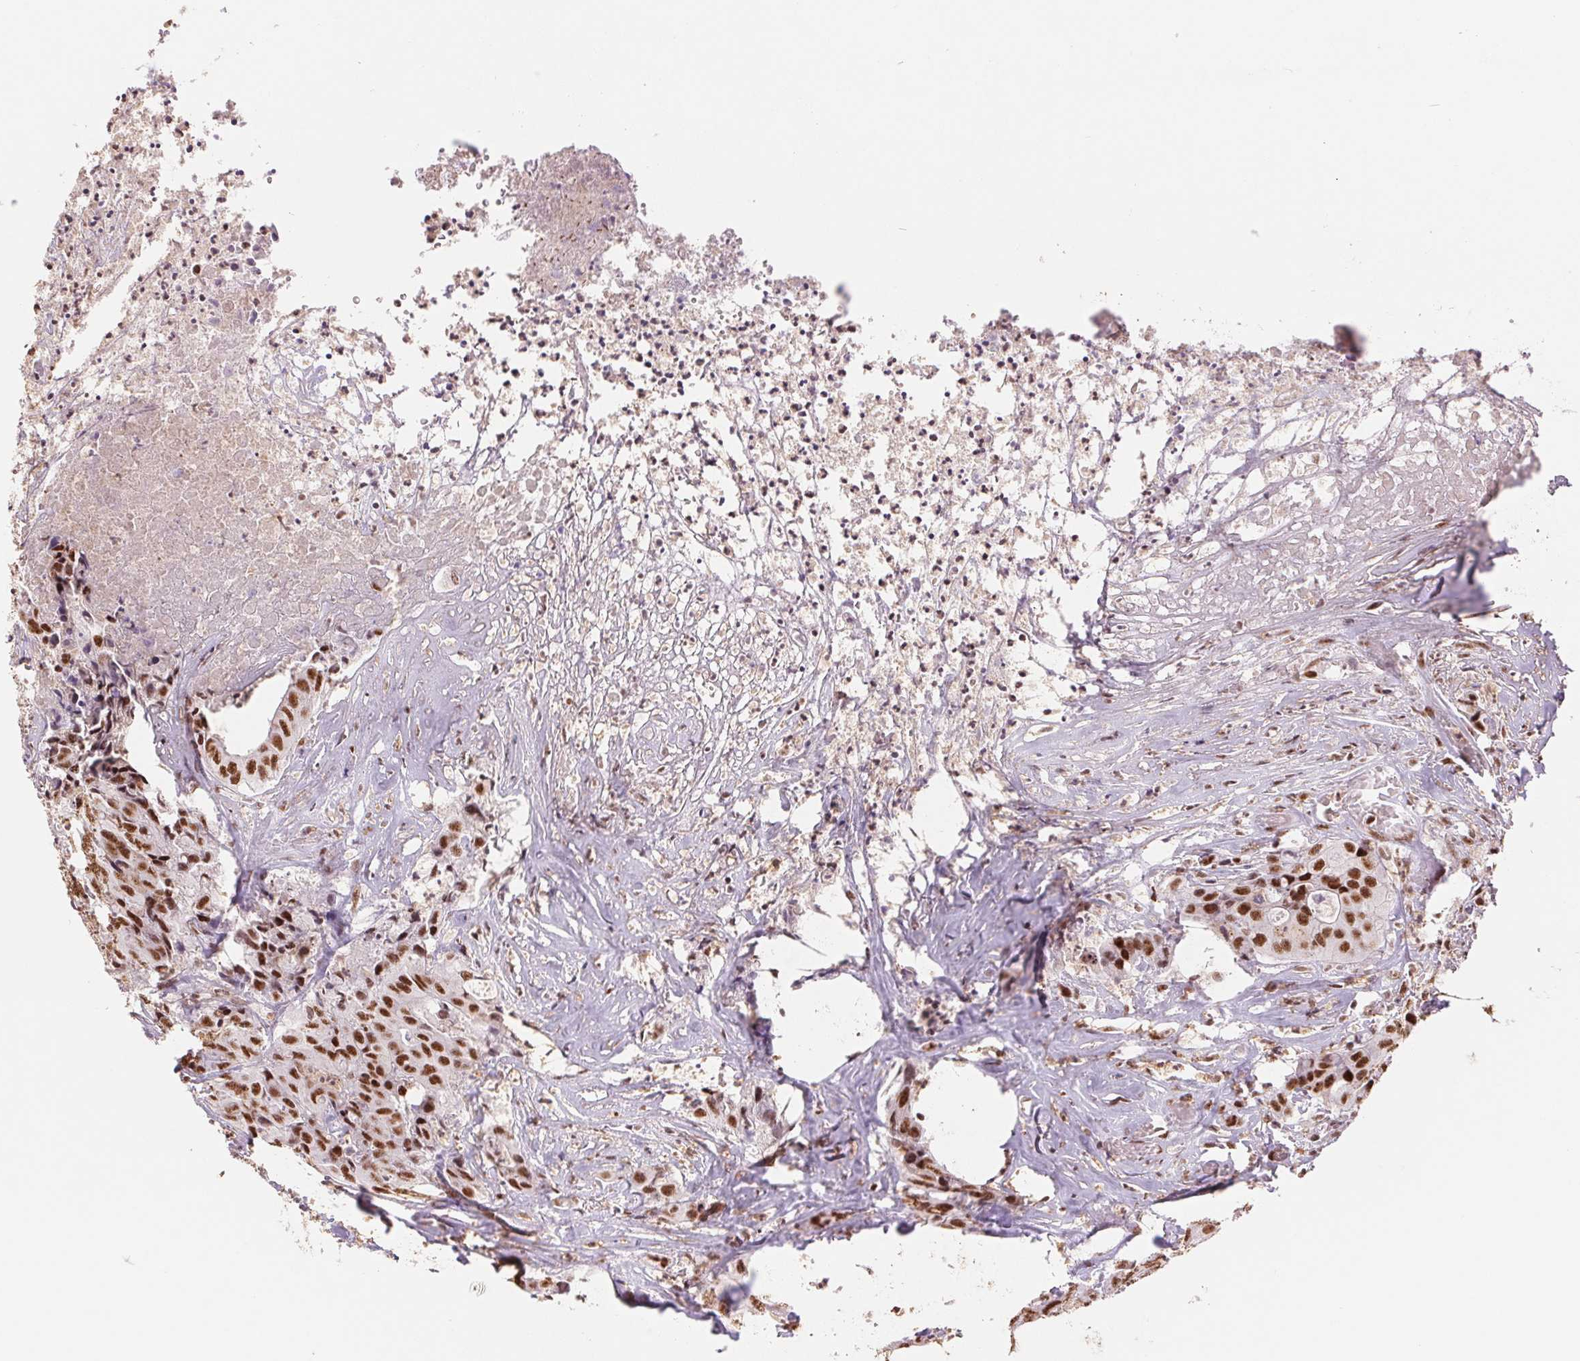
{"staining": {"intensity": "strong", "quantity": ">75%", "location": "nuclear"}, "tissue": "colorectal cancer", "cell_type": "Tumor cells", "image_type": "cancer", "snomed": [{"axis": "morphology", "description": "Adenocarcinoma, NOS"}, {"axis": "topography", "description": "Rectum"}], "caption": "This photomicrograph demonstrates immunohistochemistry staining of colorectal cancer (adenocarcinoma), with high strong nuclear expression in about >75% of tumor cells.", "gene": "SREK1", "patient": {"sex": "female", "age": 62}}